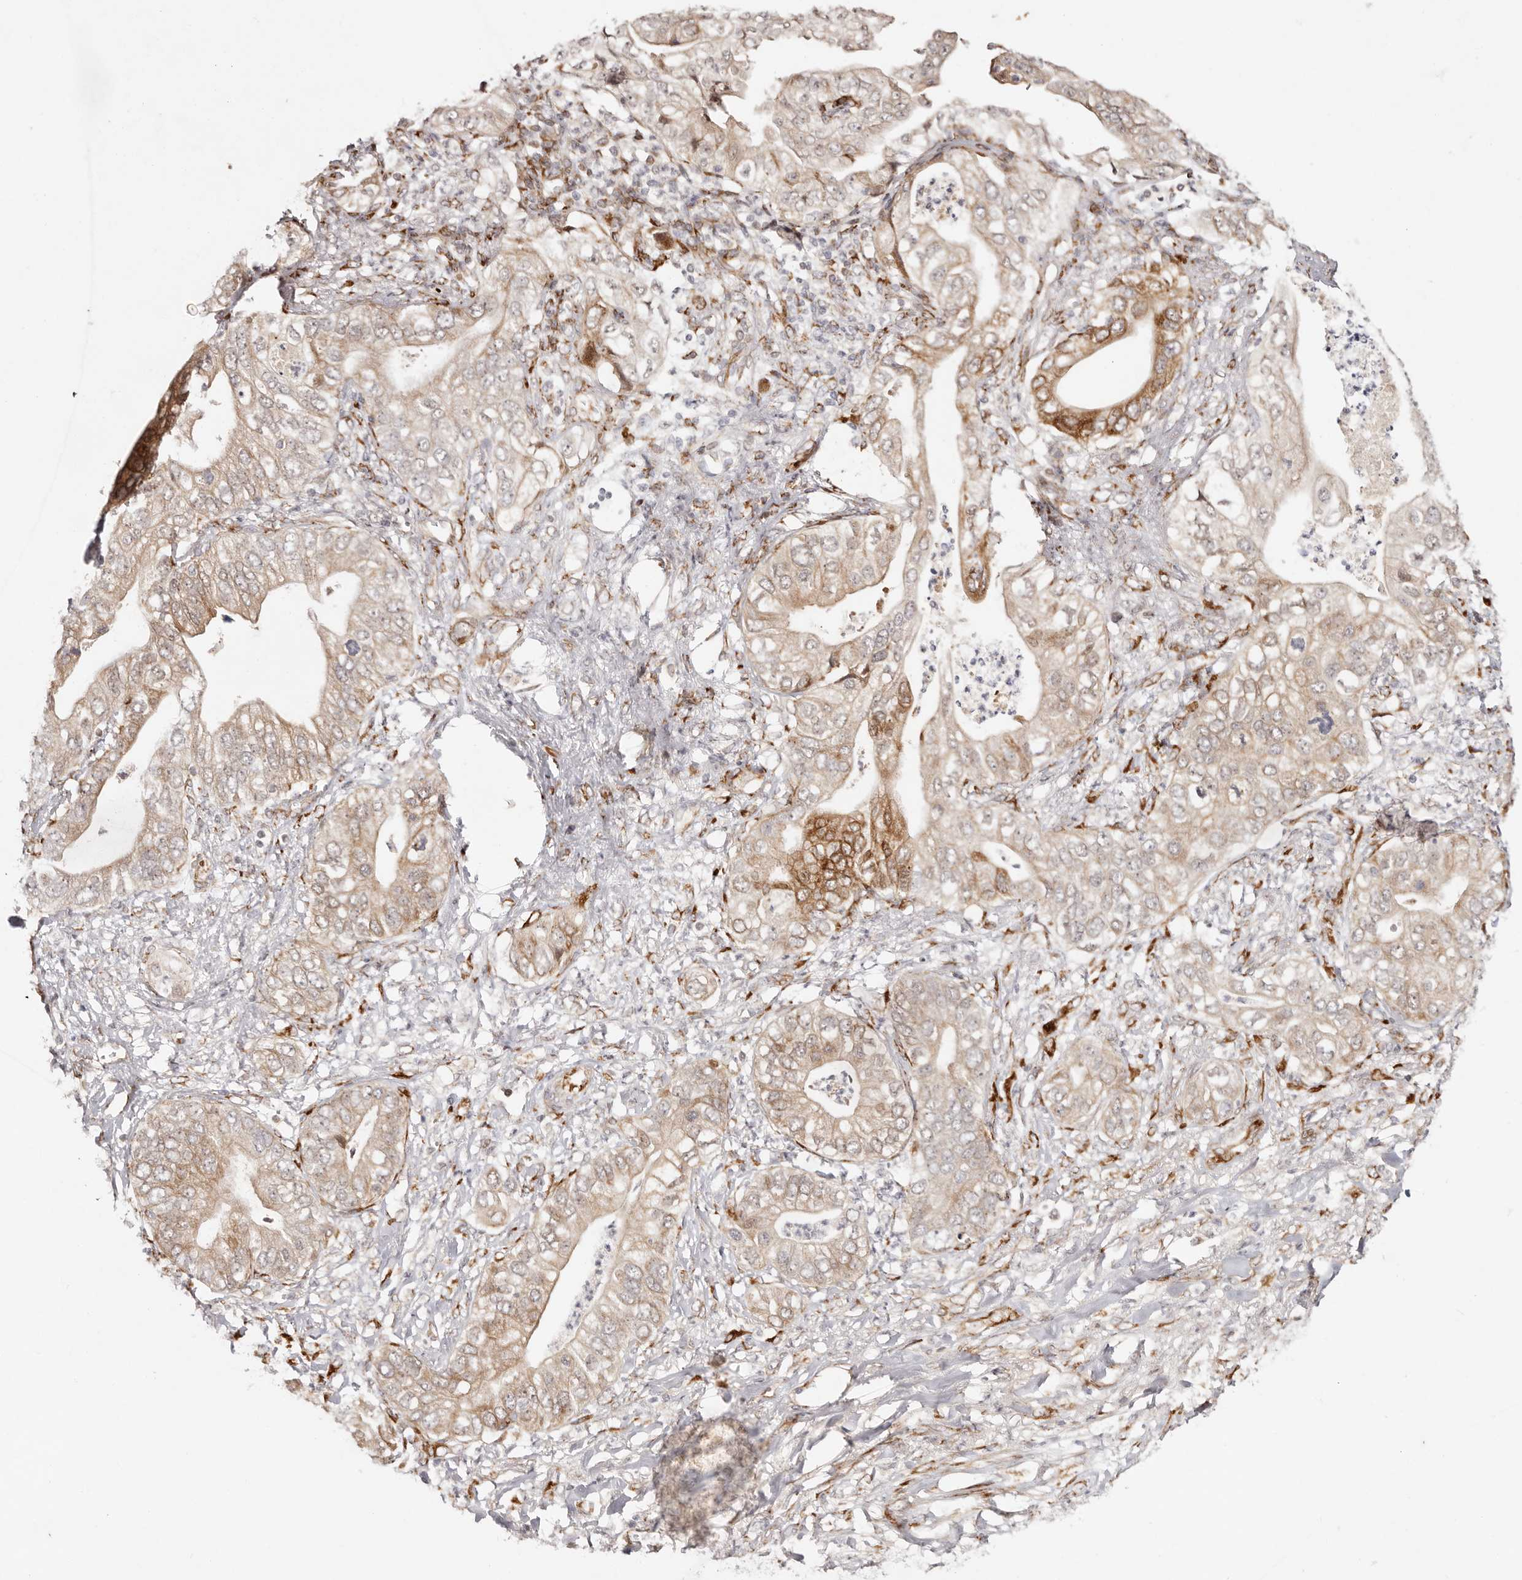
{"staining": {"intensity": "moderate", "quantity": "25%-75%", "location": "cytoplasmic/membranous"}, "tissue": "pancreatic cancer", "cell_type": "Tumor cells", "image_type": "cancer", "snomed": [{"axis": "morphology", "description": "Adenocarcinoma, NOS"}, {"axis": "topography", "description": "Pancreas"}], "caption": "Immunohistochemical staining of pancreatic cancer shows medium levels of moderate cytoplasmic/membranous expression in about 25%-75% of tumor cells.", "gene": "BCL2L15", "patient": {"sex": "female", "age": 78}}